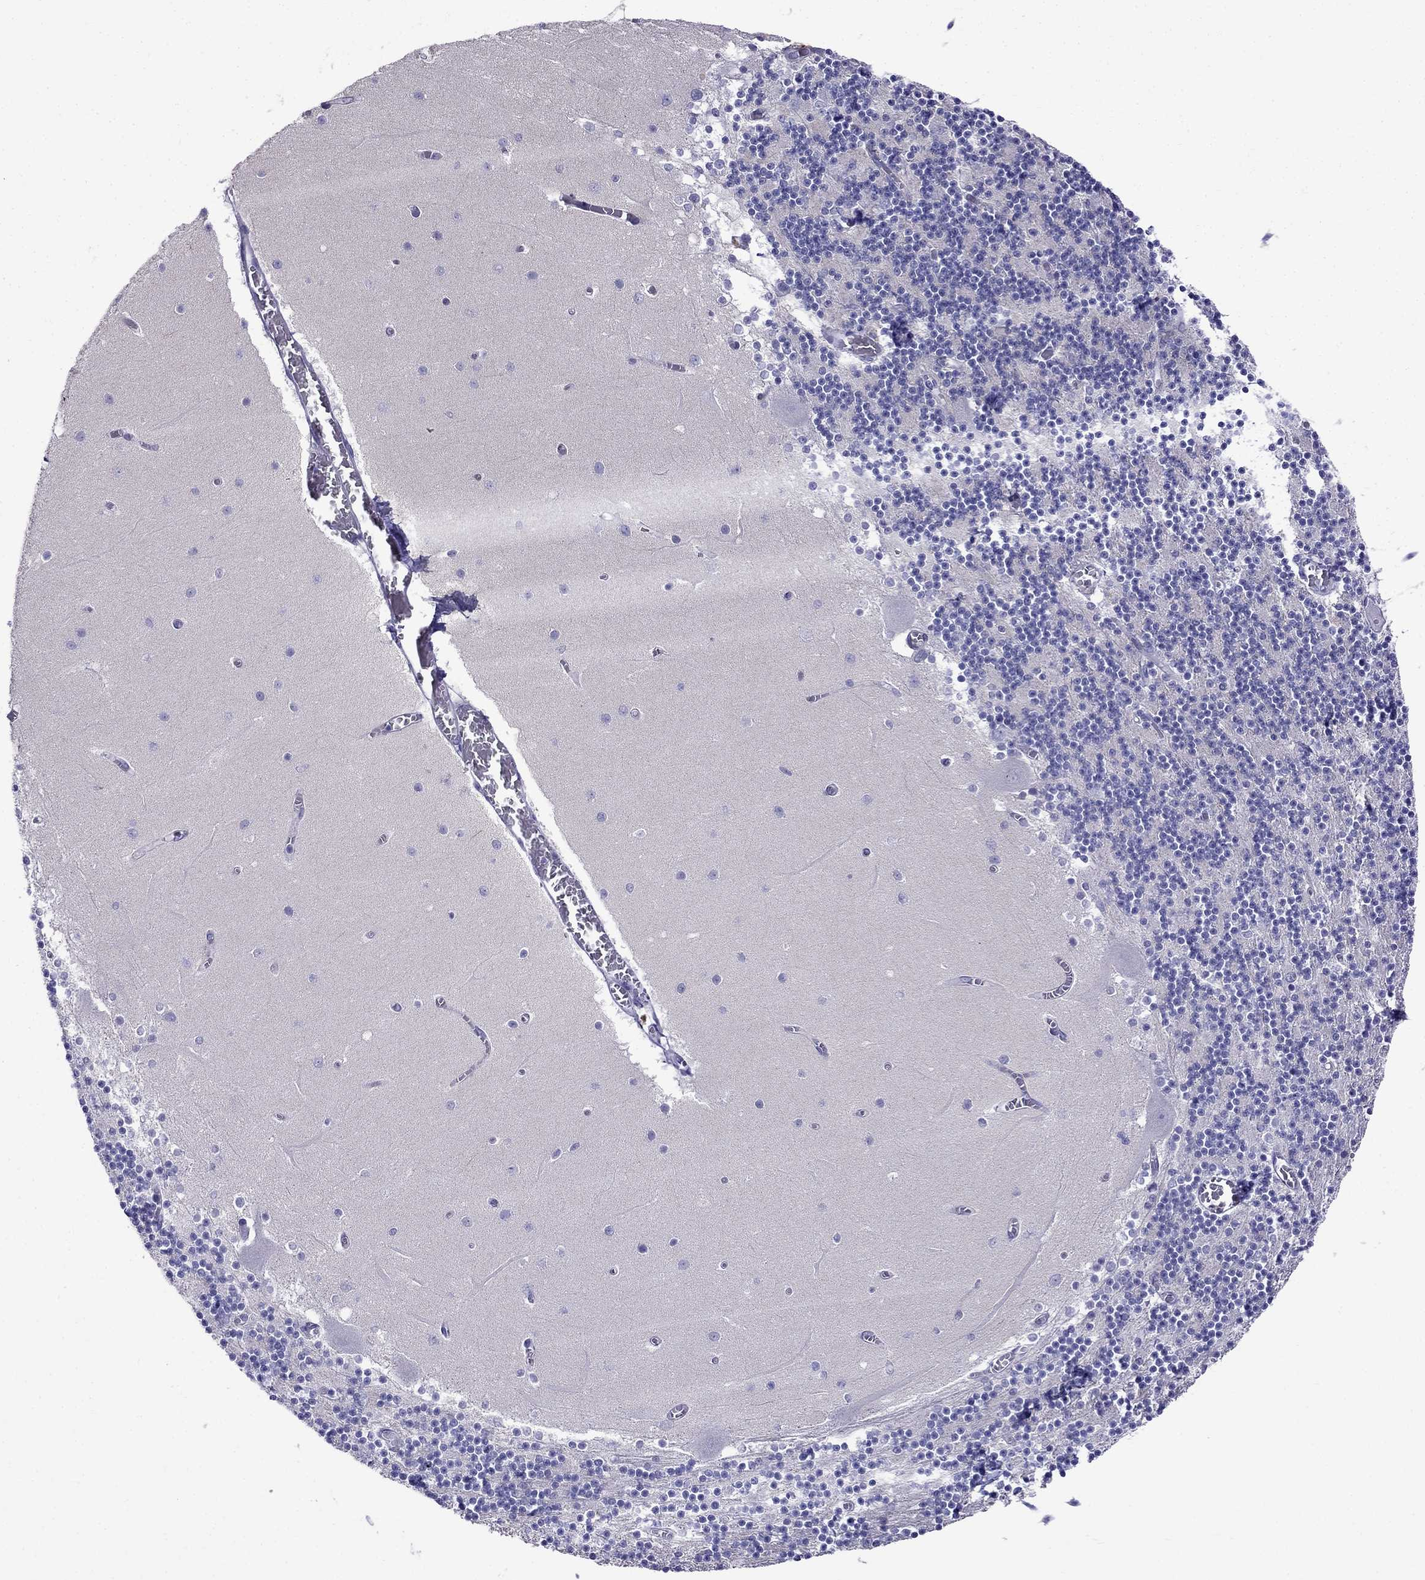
{"staining": {"intensity": "negative", "quantity": "none", "location": "none"}, "tissue": "cerebellum", "cell_type": "Cells in granular layer", "image_type": "normal", "snomed": [{"axis": "morphology", "description": "Normal tissue, NOS"}, {"axis": "topography", "description": "Cerebellum"}], "caption": "Immunohistochemistry image of unremarkable cerebellum: human cerebellum stained with DAB (3,3'-diaminobenzidine) demonstrates no significant protein staining in cells in granular layer. (Immunohistochemistry, brightfield microscopy, high magnification).", "gene": "PATE1", "patient": {"sex": "female", "age": 28}}